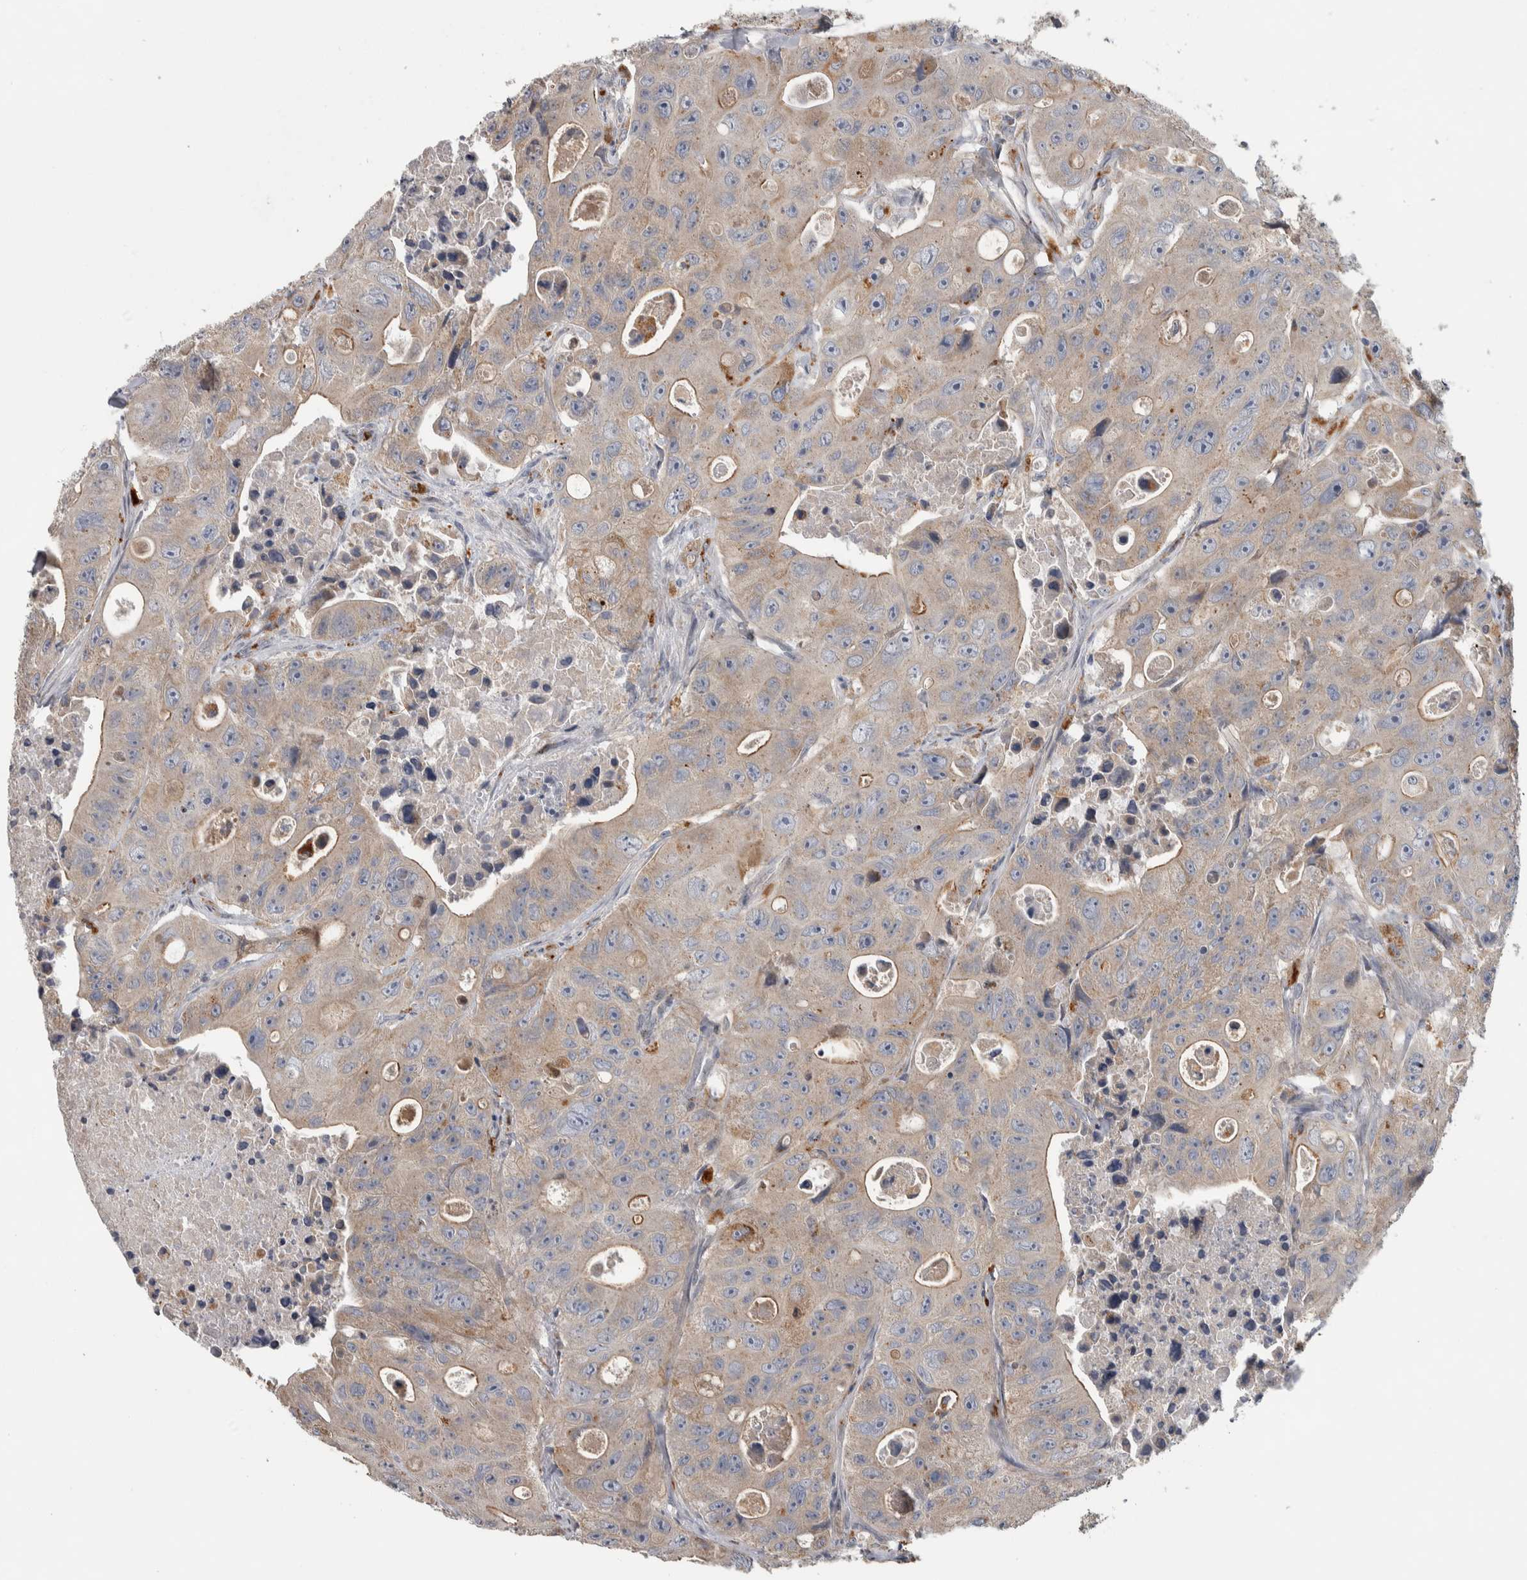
{"staining": {"intensity": "weak", "quantity": "25%-75%", "location": "cytoplasmic/membranous"}, "tissue": "colorectal cancer", "cell_type": "Tumor cells", "image_type": "cancer", "snomed": [{"axis": "morphology", "description": "Adenocarcinoma, NOS"}, {"axis": "topography", "description": "Colon"}], "caption": "Colorectal adenocarcinoma stained for a protein exhibits weak cytoplasmic/membranous positivity in tumor cells.", "gene": "FAM83G", "patient": {"sex": "female", "age": 46}}